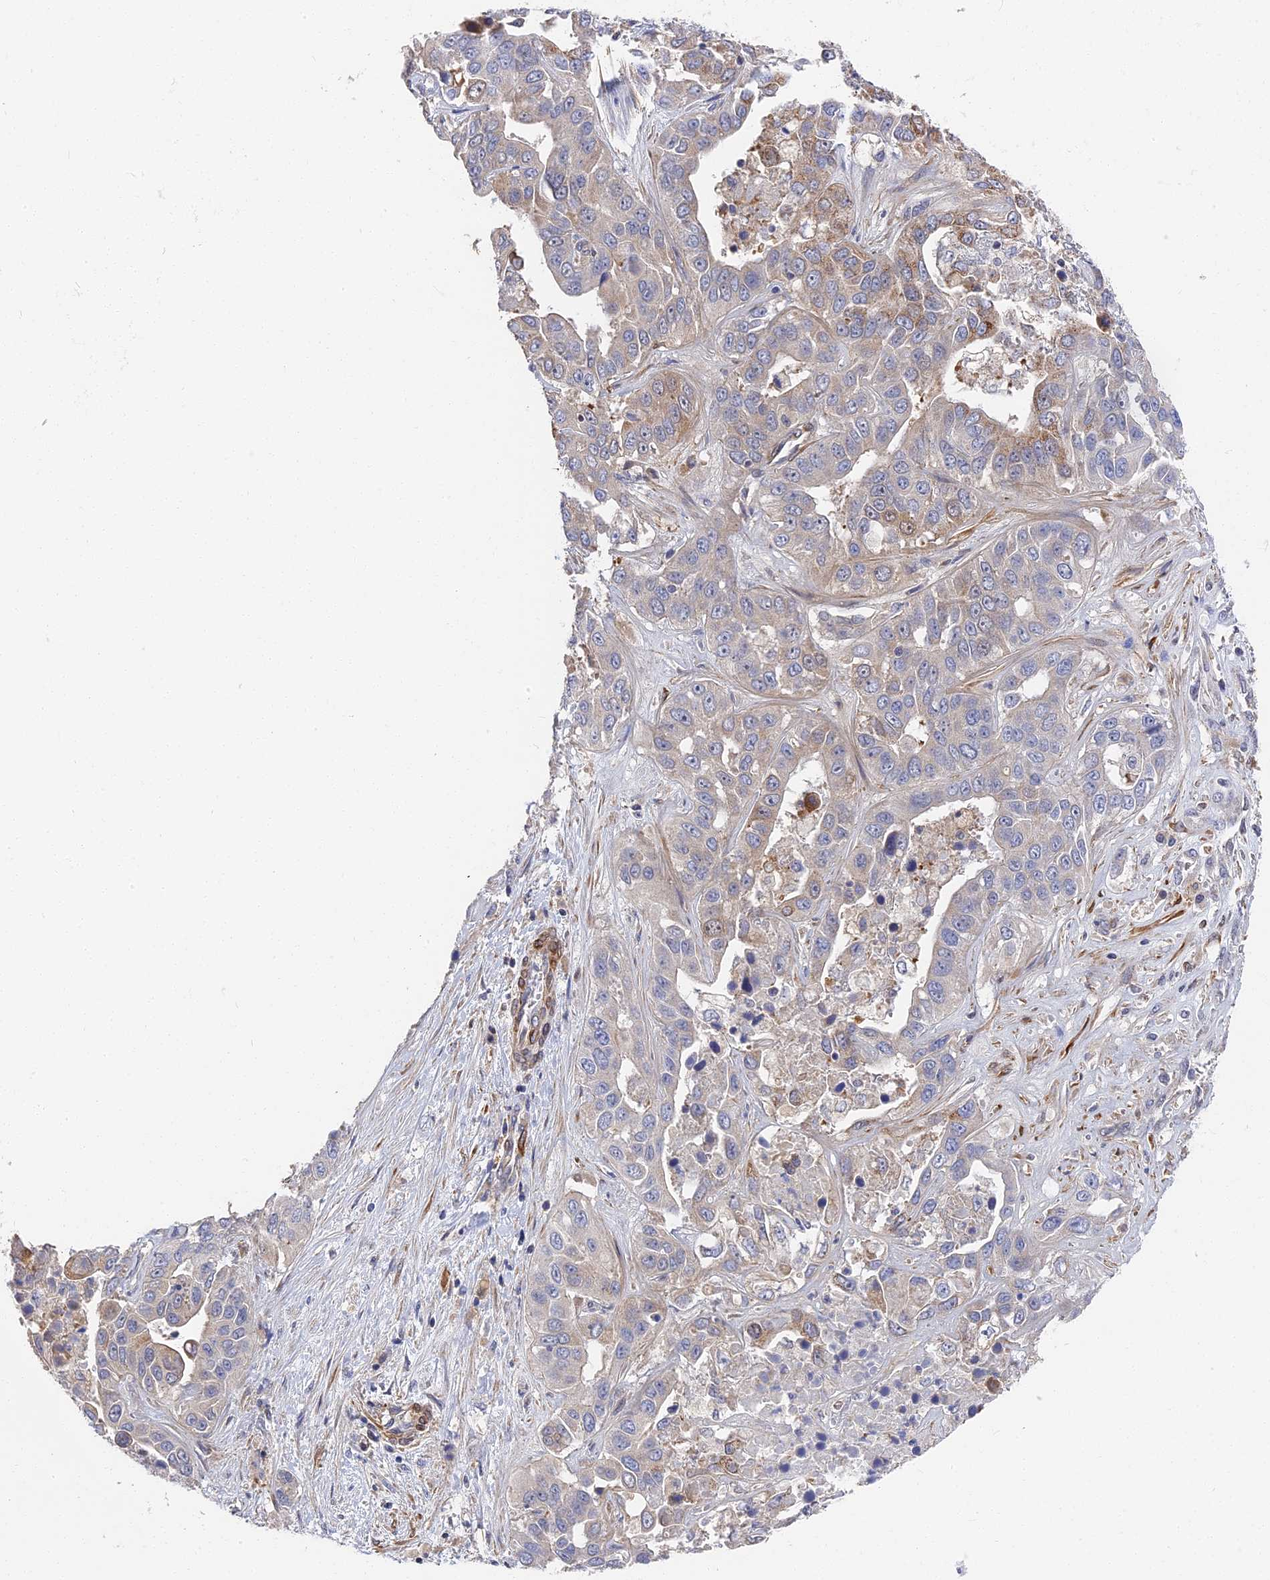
{"staining": {"intensity": "moderate", "quantity": "25%-75%", "location": "cytoplasmic/membranous"}, "tissue": "liver cancer", "cell_type": "Tumor cells", "image_type": "cancer", "snomed": [{"axis": "morphology", "description": "Cholangiocarcinoma"}, {"axis": "topography", "description": "Liver"}], "caption": "Immunohistochemistry (IHC) of liver cholangiocarcinoma displays medium levels of moderate cytoplasmic/membranous expression in about 25%-75% of tumor cells. (Stains: DAB in brown, nuclei in blue, Microscopy: brightfield microscopy at high magnification).", "gene": "CCDC113", "patient": {"sex": "female", "age": 52}}